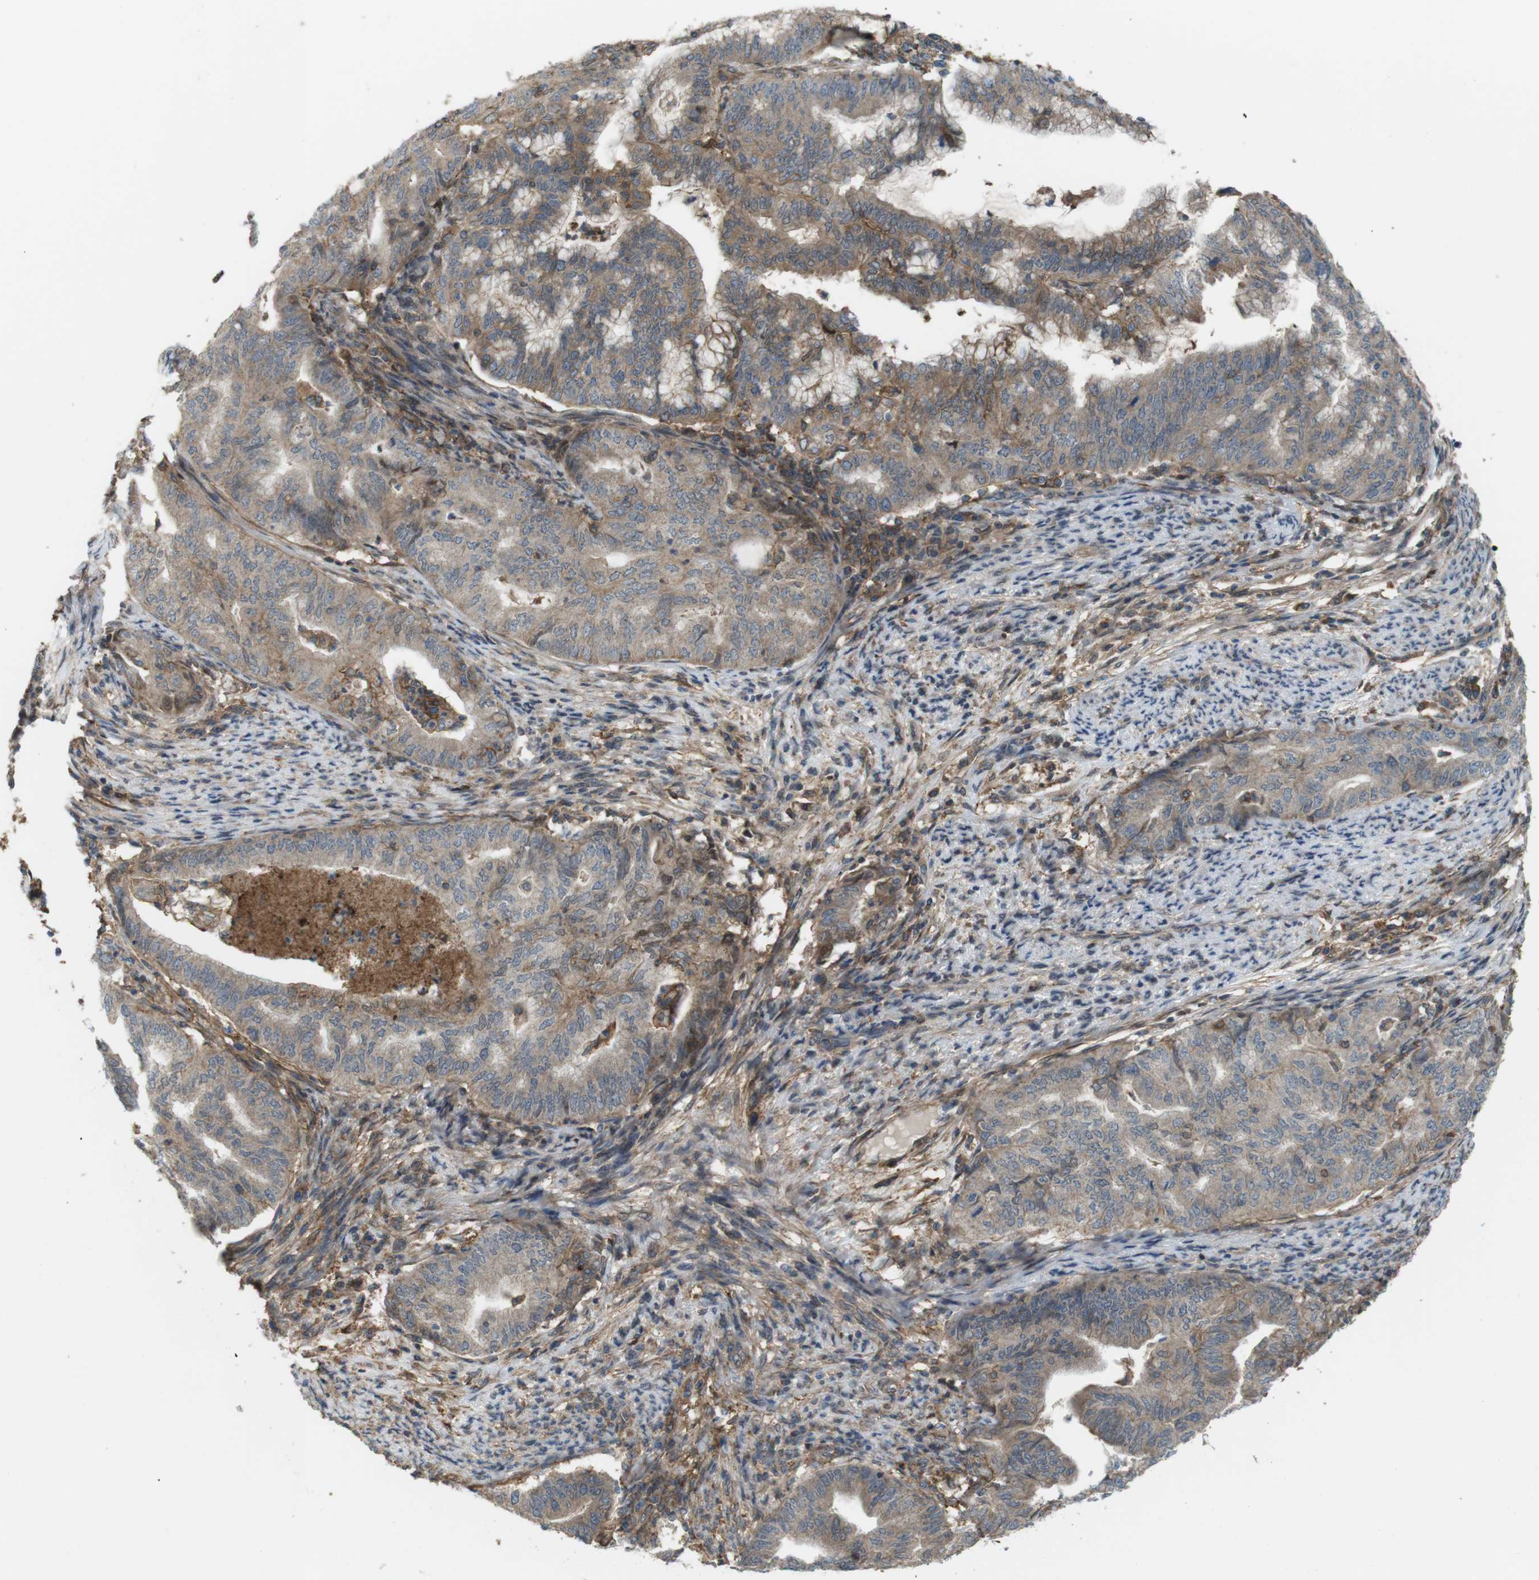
{"staining": {"intensity": "weak", "quantity": ">75%", "location": "cytoplasmic/membranous"}, "tissue": "endometrial cancer", "cell_type": "Tumor cells", "image_type": "cancer", "snomed": [{"axis": "morphology", "description": "Adenocarcinoma, NOS"}, {"axis": "topography", "description": "Endometrium"}], "caption": "IHC photomicrograph of neoplastic tissue: human endometrial adenocarcinoma stained using immunohistochemistry (IHC) demonstrates low levels of weak protein expression localized specifically in the cytoplasmic/membranous of tumor cells, appearing as a cytoplasmic/membranous brown color.", "gene": "DDAH2", "patient": {"sex": "female", "age": 79}}